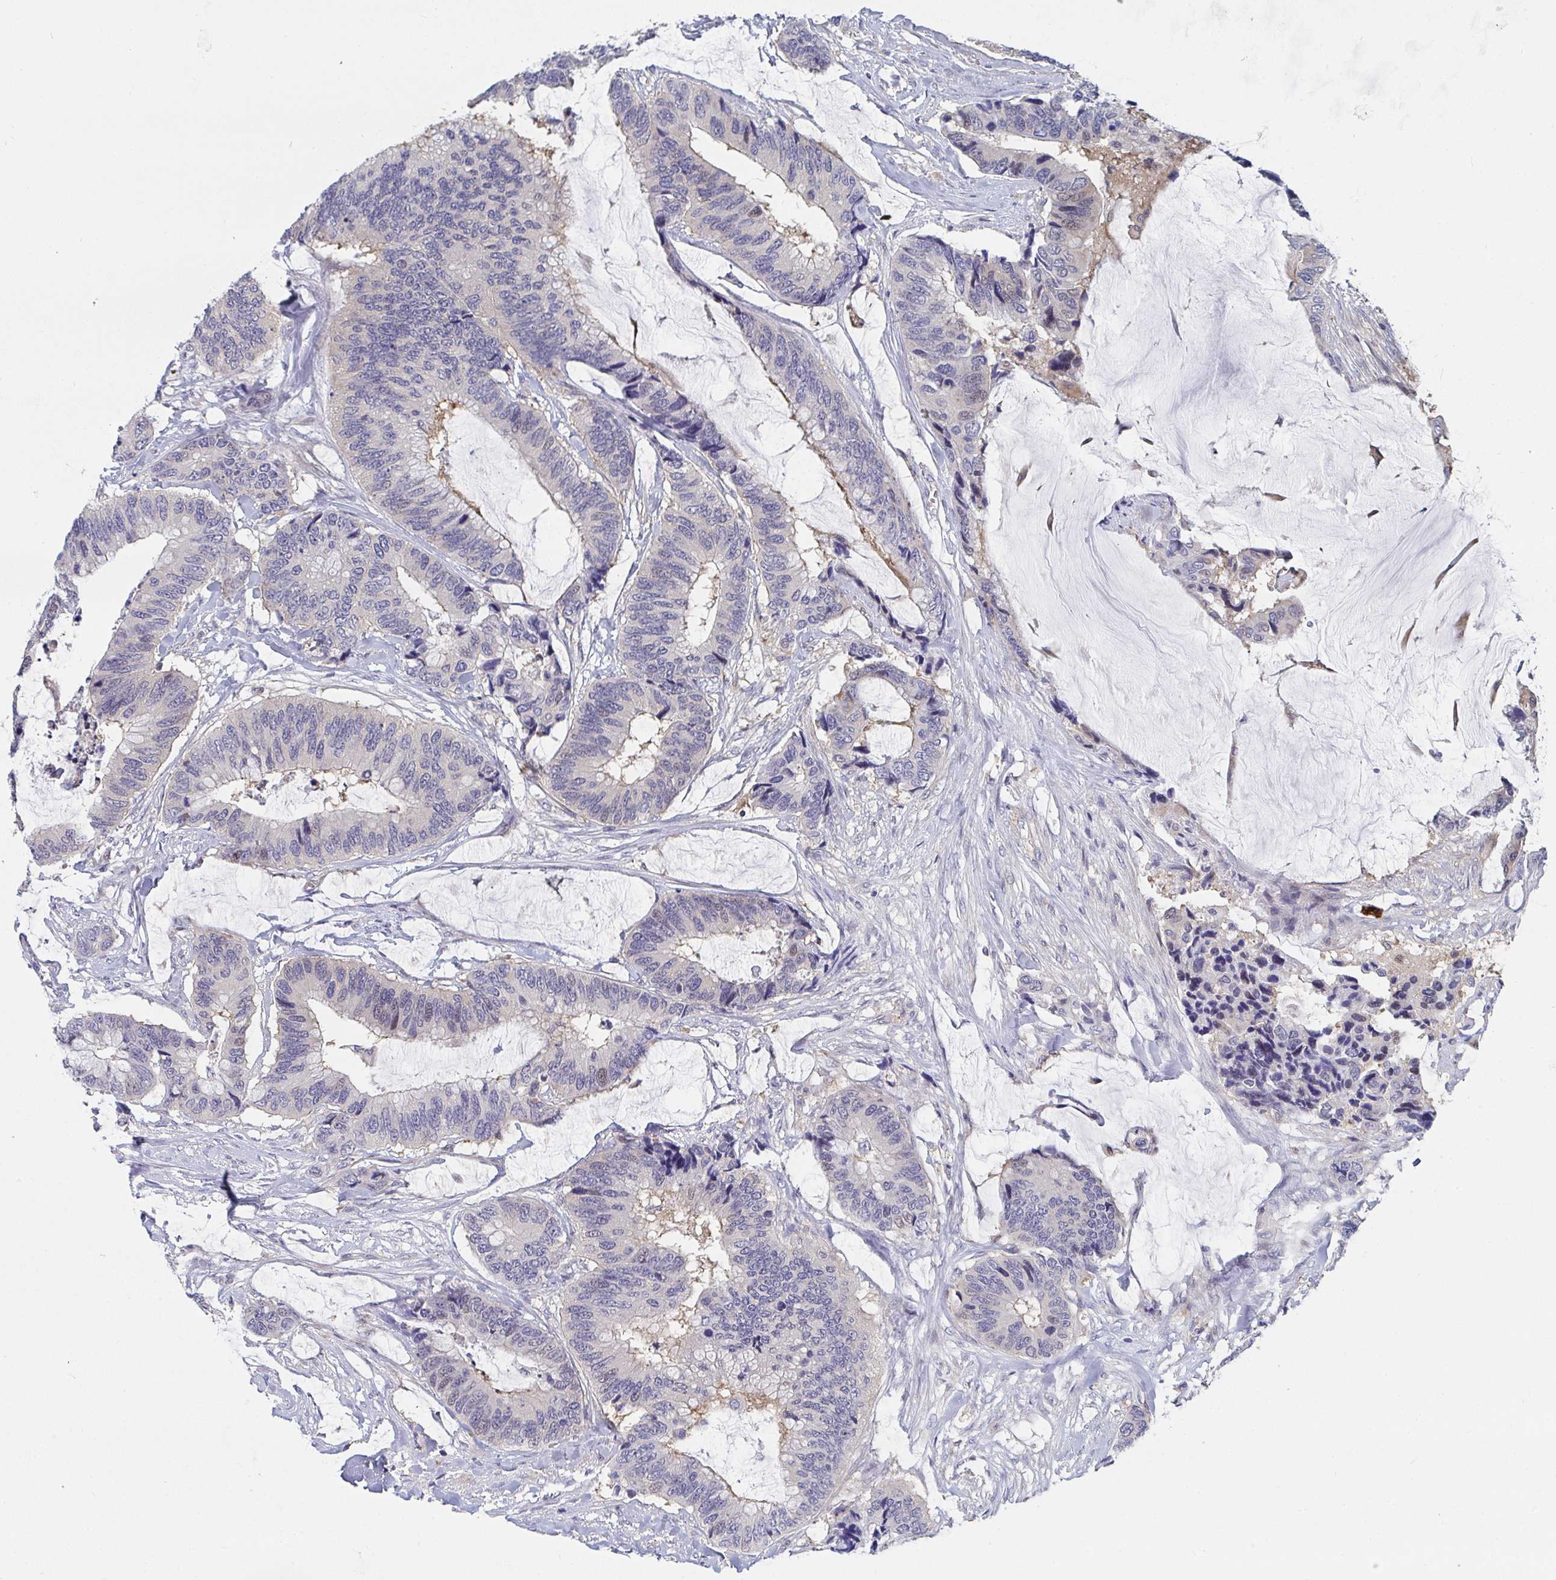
{"staining": {"intensity": "negative", "quantity": "none", "location": "none"}, "tissue": "colorectal cancer", "cell_type": "Tumor cells", "image_type": "cancer", "snomed": [{"axis": "morphology", "description": "Adenocarcinoma, NOS"}, {"axis": "topography", "description": "Rectum"}], "caption": "Immunohistochemistry (IHC) of human colorectal cancer displays no expression in tumor cells.", "gene": "P2RX3", "patient": {"sex": "female", "age": 59}}